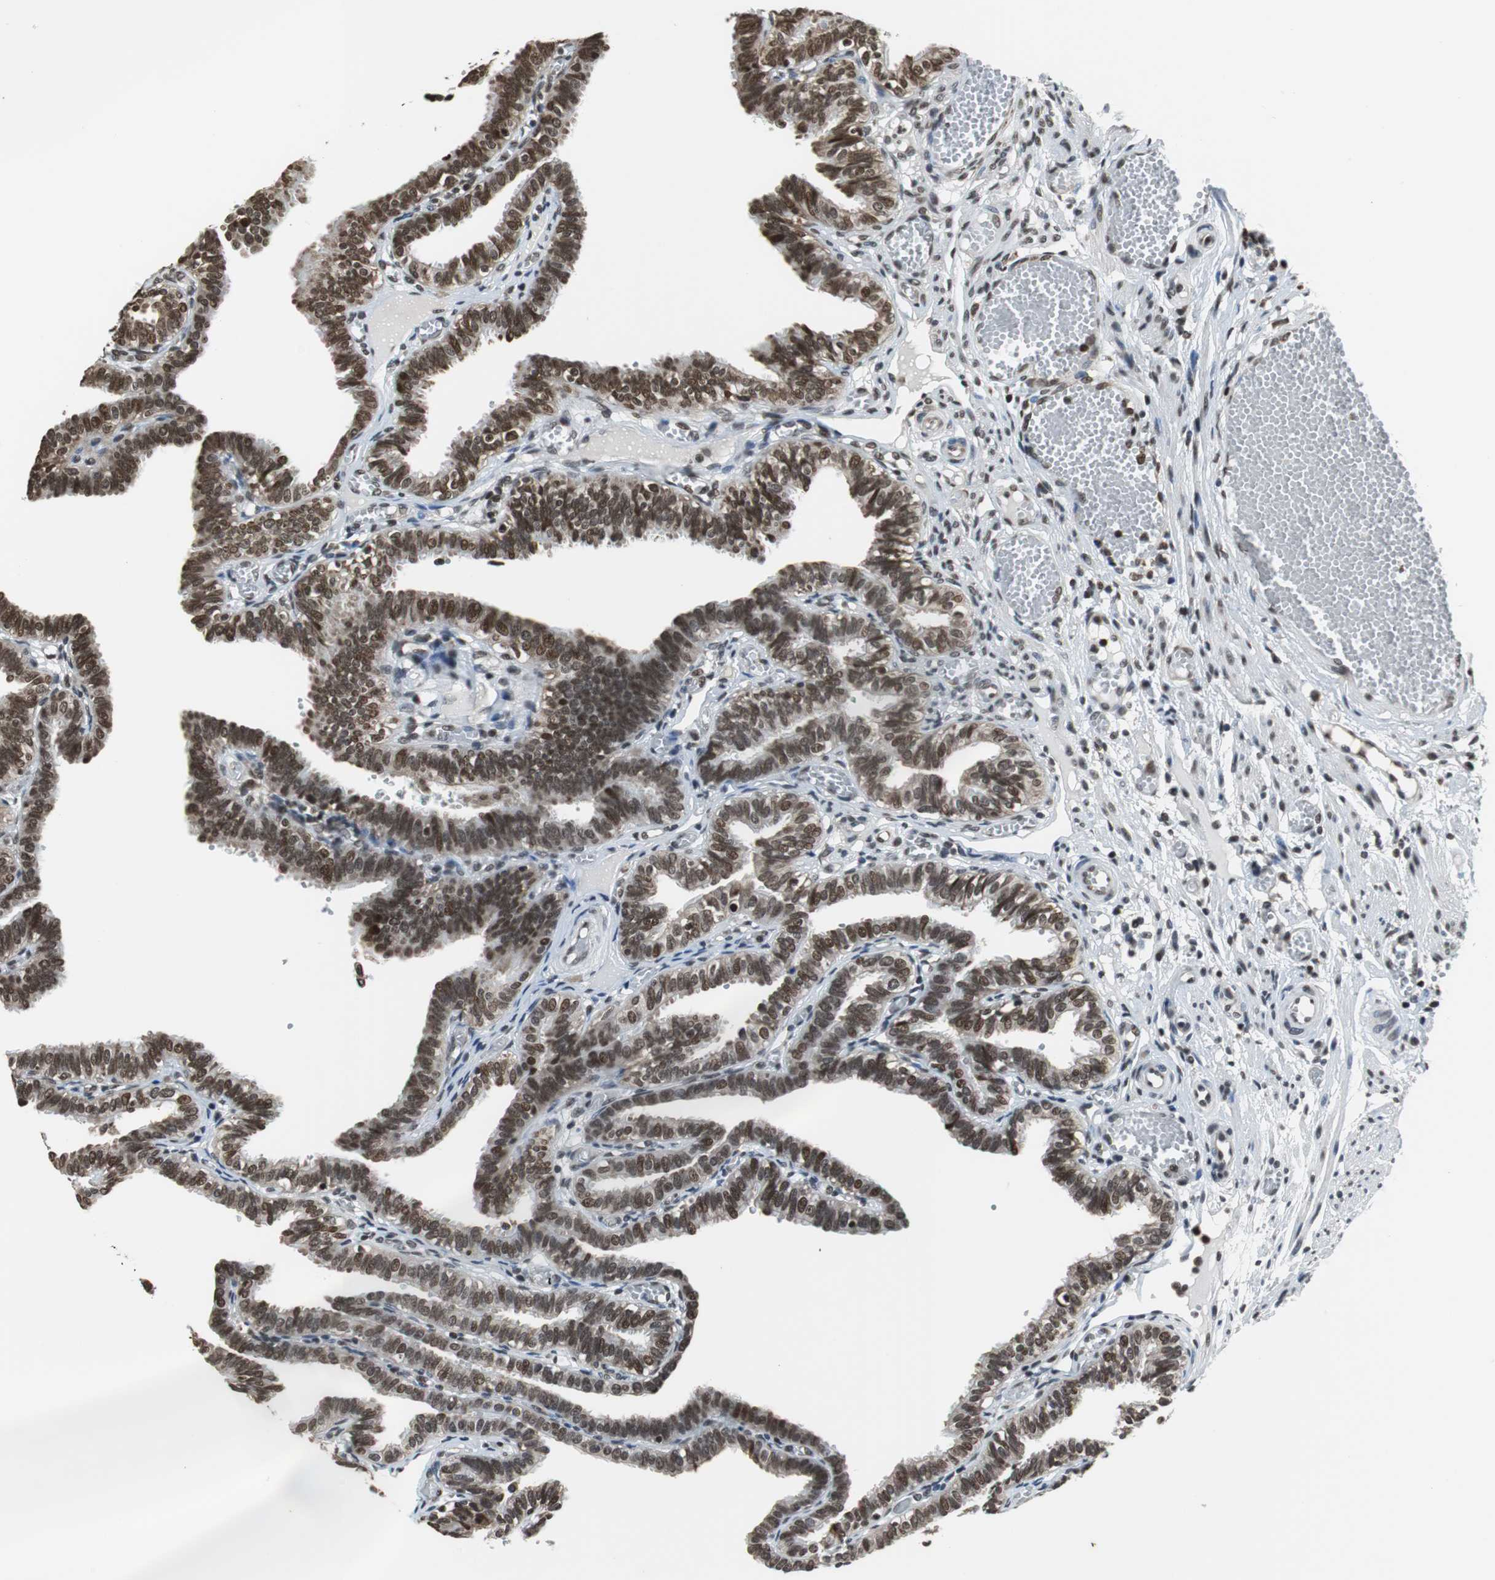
{"staining": {"intensity": "strong", "quantity": ">75%", "location": "nuclear"}, "tissue": "fallopian tube", "cell_type": "Glandular cells", "image_type": "normal", "snomed": [{"axis": "morphology", "description": "Normal tissue, NOS"}, {"axis": "topography", "description": "Fallopian tube"}], "caption": "This histopathology image displays benign fallopian tube stained with immunohistochemistry (IHC) to label a protein in brown. The nuclear of glandular cells show strong positivity for the protein. Nuclei are counter-stained blue.", "gene": "REST", "patient": {"sex": "female", "age": 29}}